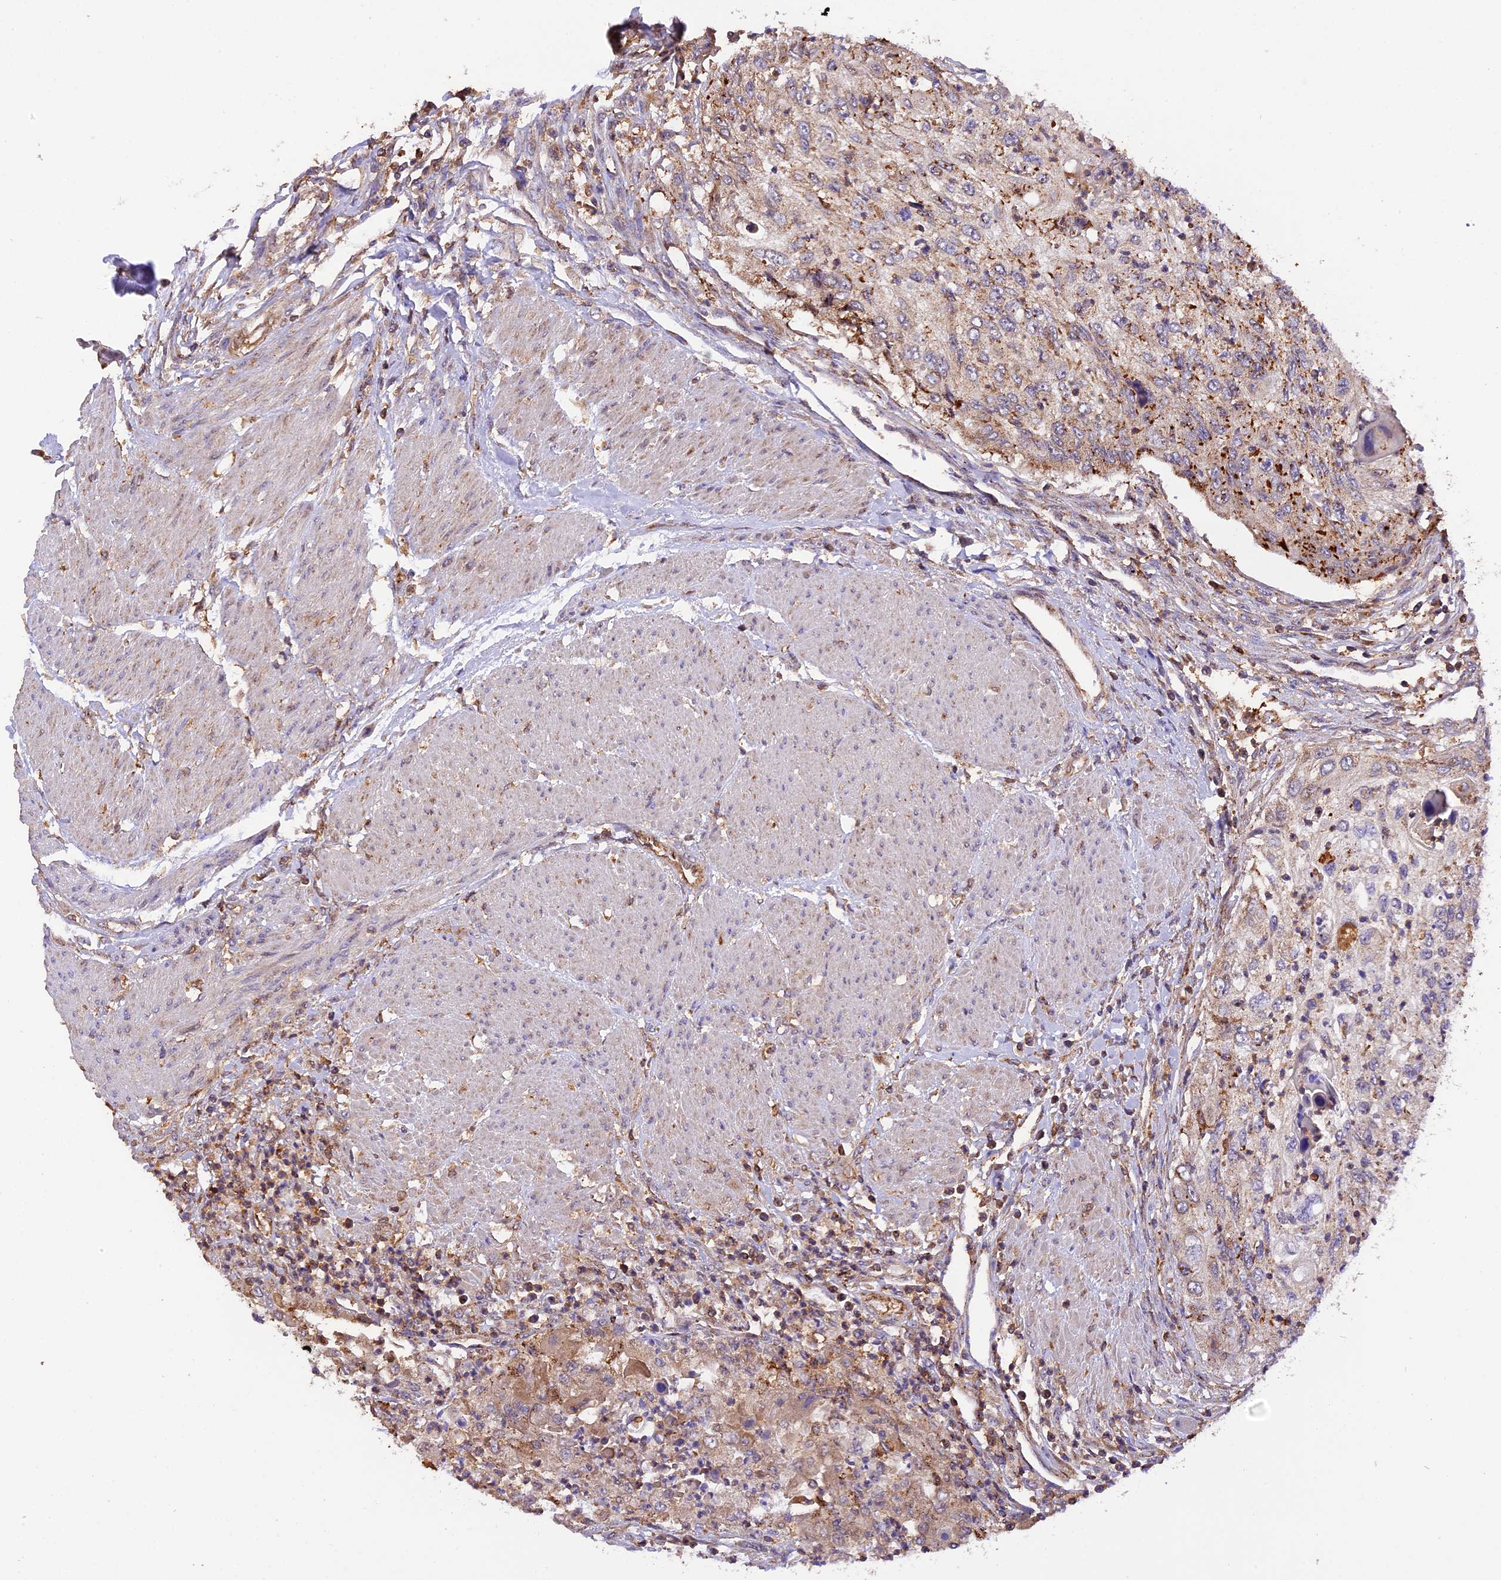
{"staining": {"intensity": "moderate", "quantity": "<25%", "location": "cytoplasmic/membranous"}, "tissue": "urothelial cancer", "cell_type": "Tumor cells", "image_type": "cancer", "snomed": [{"axis": "morphology", "description": "Urothelial carcinoma, High grade"}, {"axis": "topography", "description": "Urinary bladder"}], "caption": "Moderate cytoplasmic/membranous staining for a protein is present in about <25% of tumor cells of urothelial carcinoma (high-grade) using IHC.", "gene": "PEX3", "patient": {"sex": "female", "age": 60}}